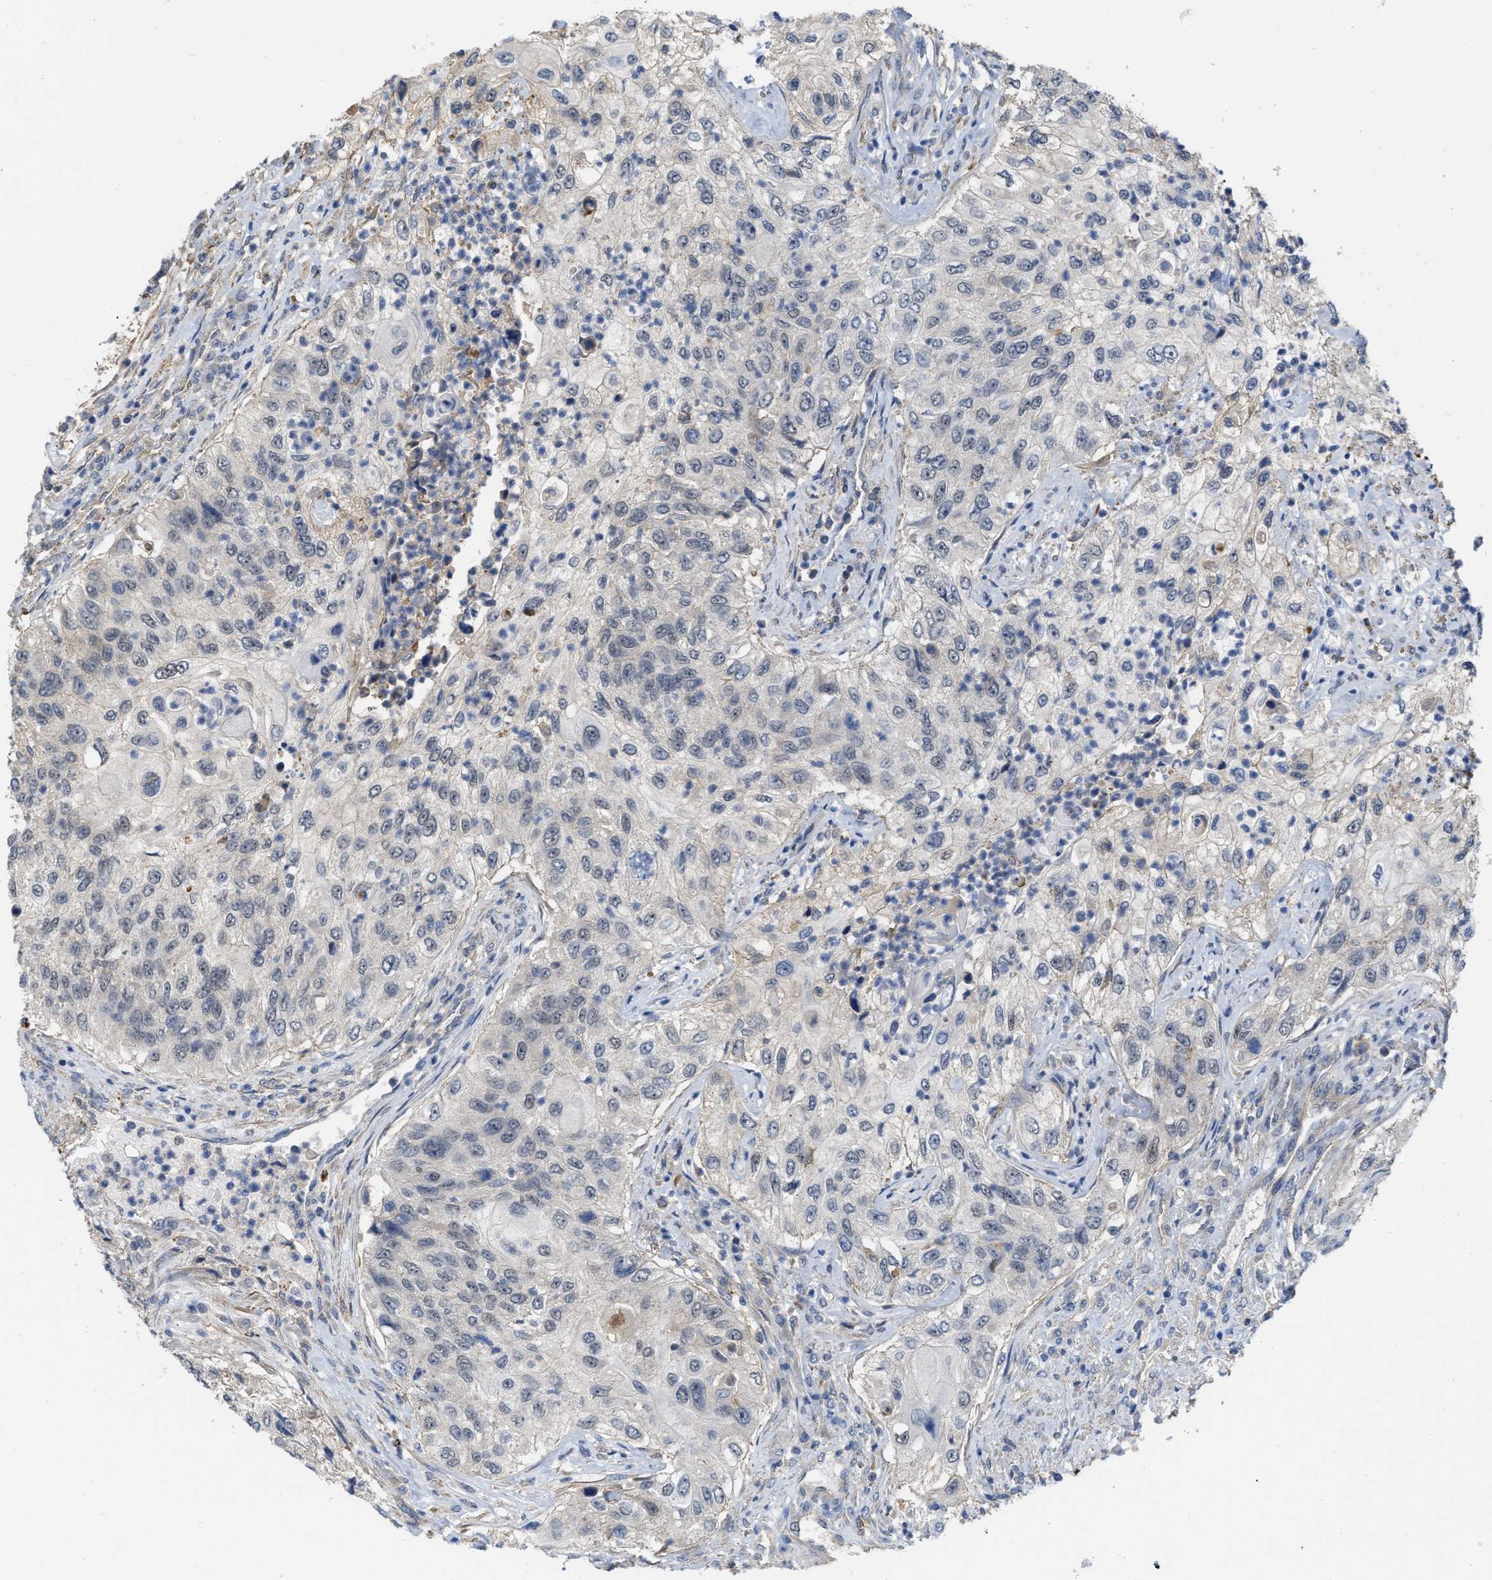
{"staining": {"intensity": "negative", "quantity": "none", "location": "none"}, "tissue": "urothelial cancer", "cell_type": "Tumor cells", "image_type": "cancer", "snomed": [{"axis": "morphology", "description": "Urothelial carcinoma, High grade"}, {"axis": "topography", "description": "Urinary bladder"}], "caption": "Human urothelial cancer stained for a protein using immunohistochemistry (IHC) exhibits no expression in tumor cells.", "gene": "NAPEPLD", "patient": {"sex": "female", "age": 60}}